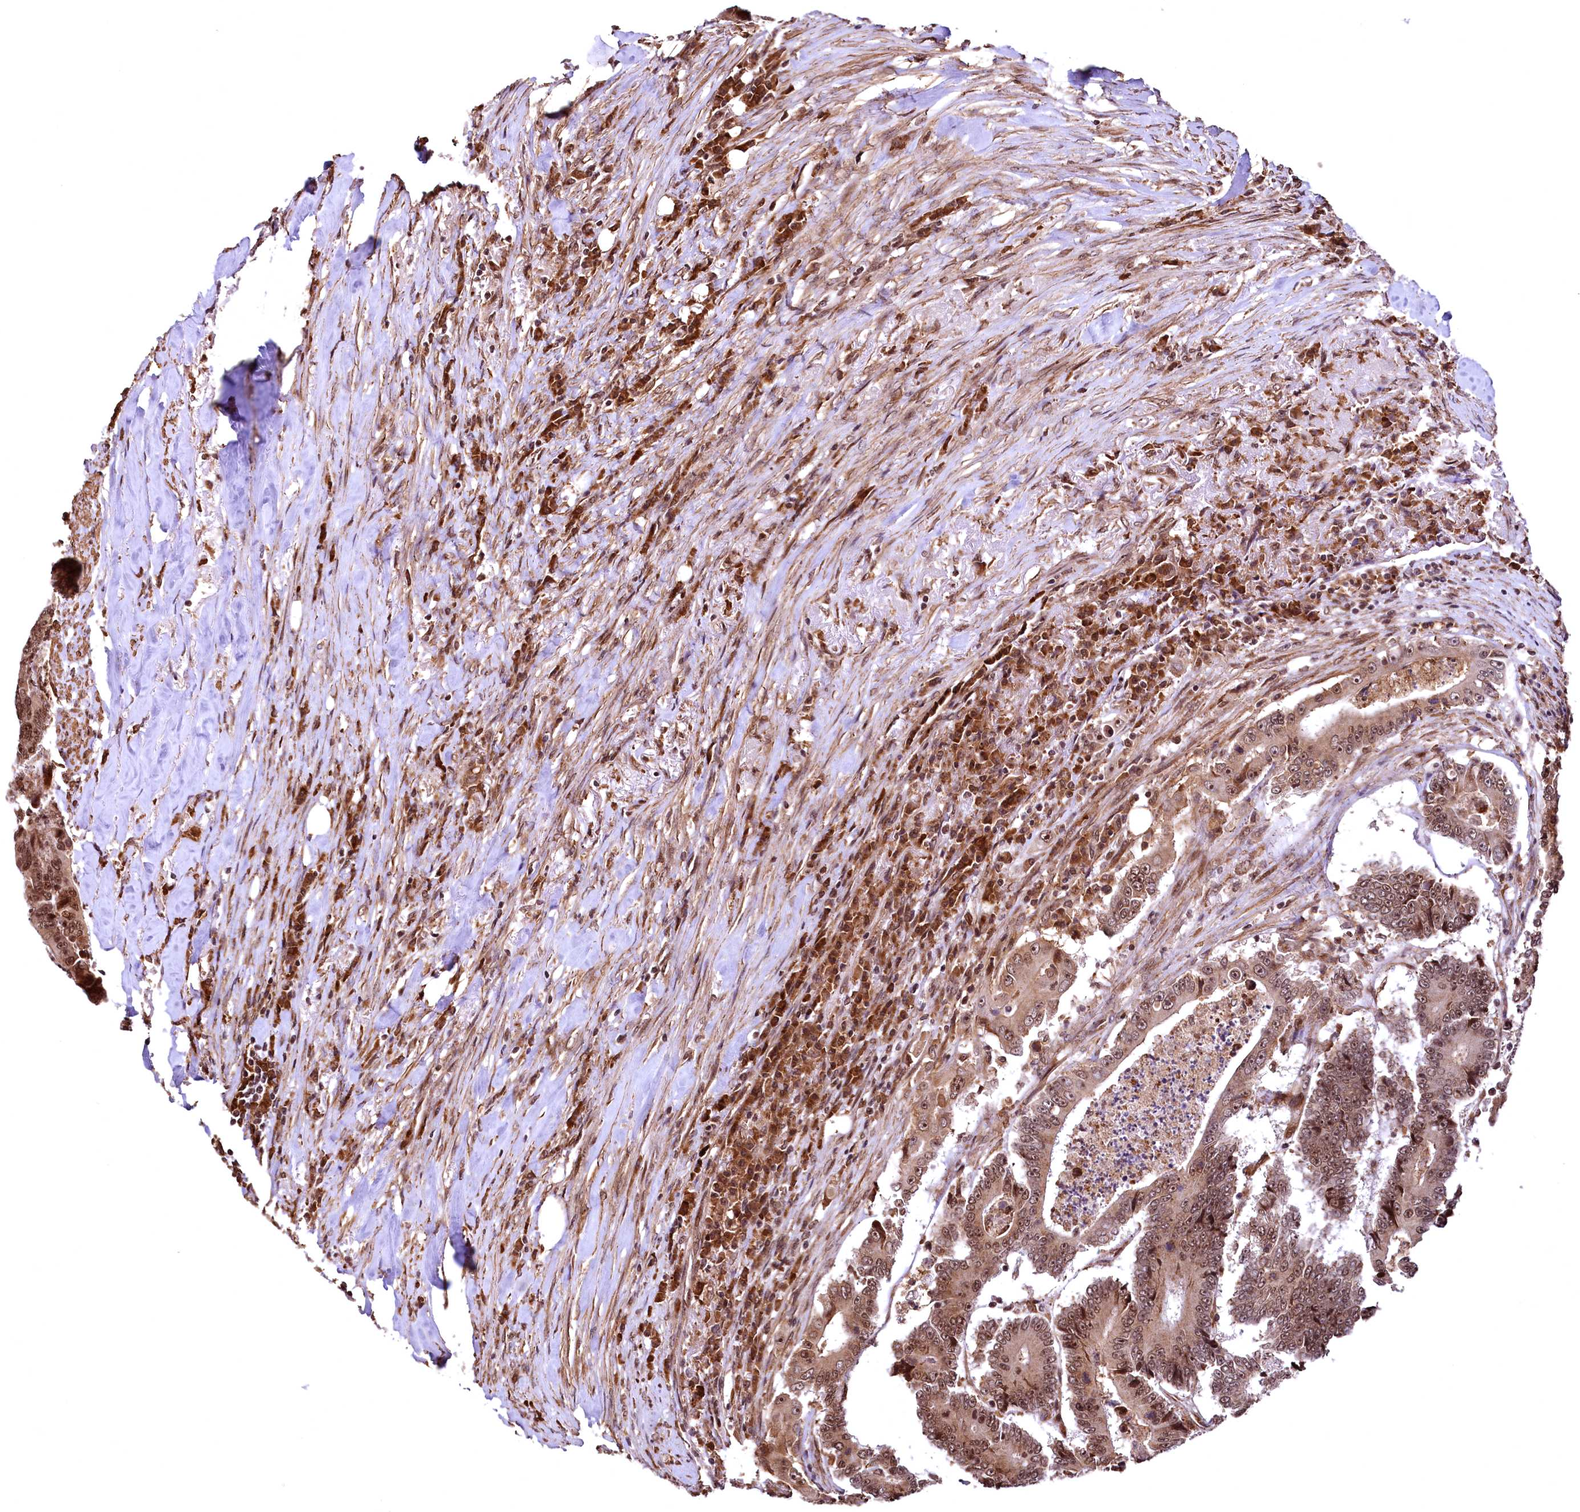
{"staining": {"intensity": "moderate", "quantity": ">75%", "location": "nuclear"}, "tissue": "colorectal cancer", "cell_type": "Tumor cells", "image_type": "cancer", "snomed": [{"axis": "morphology", "description": "Adenocarcinoma, NOS"}, {"axis": "topography", "description": "Colon"}], "caption": "Human colorectal cancer stained with a brown dye exhibits moderate nuclear positive positivity in approximately >75% of tumor cells.", "gene": "PDS5B", "patient": {"sex": "male", "age": 83}}